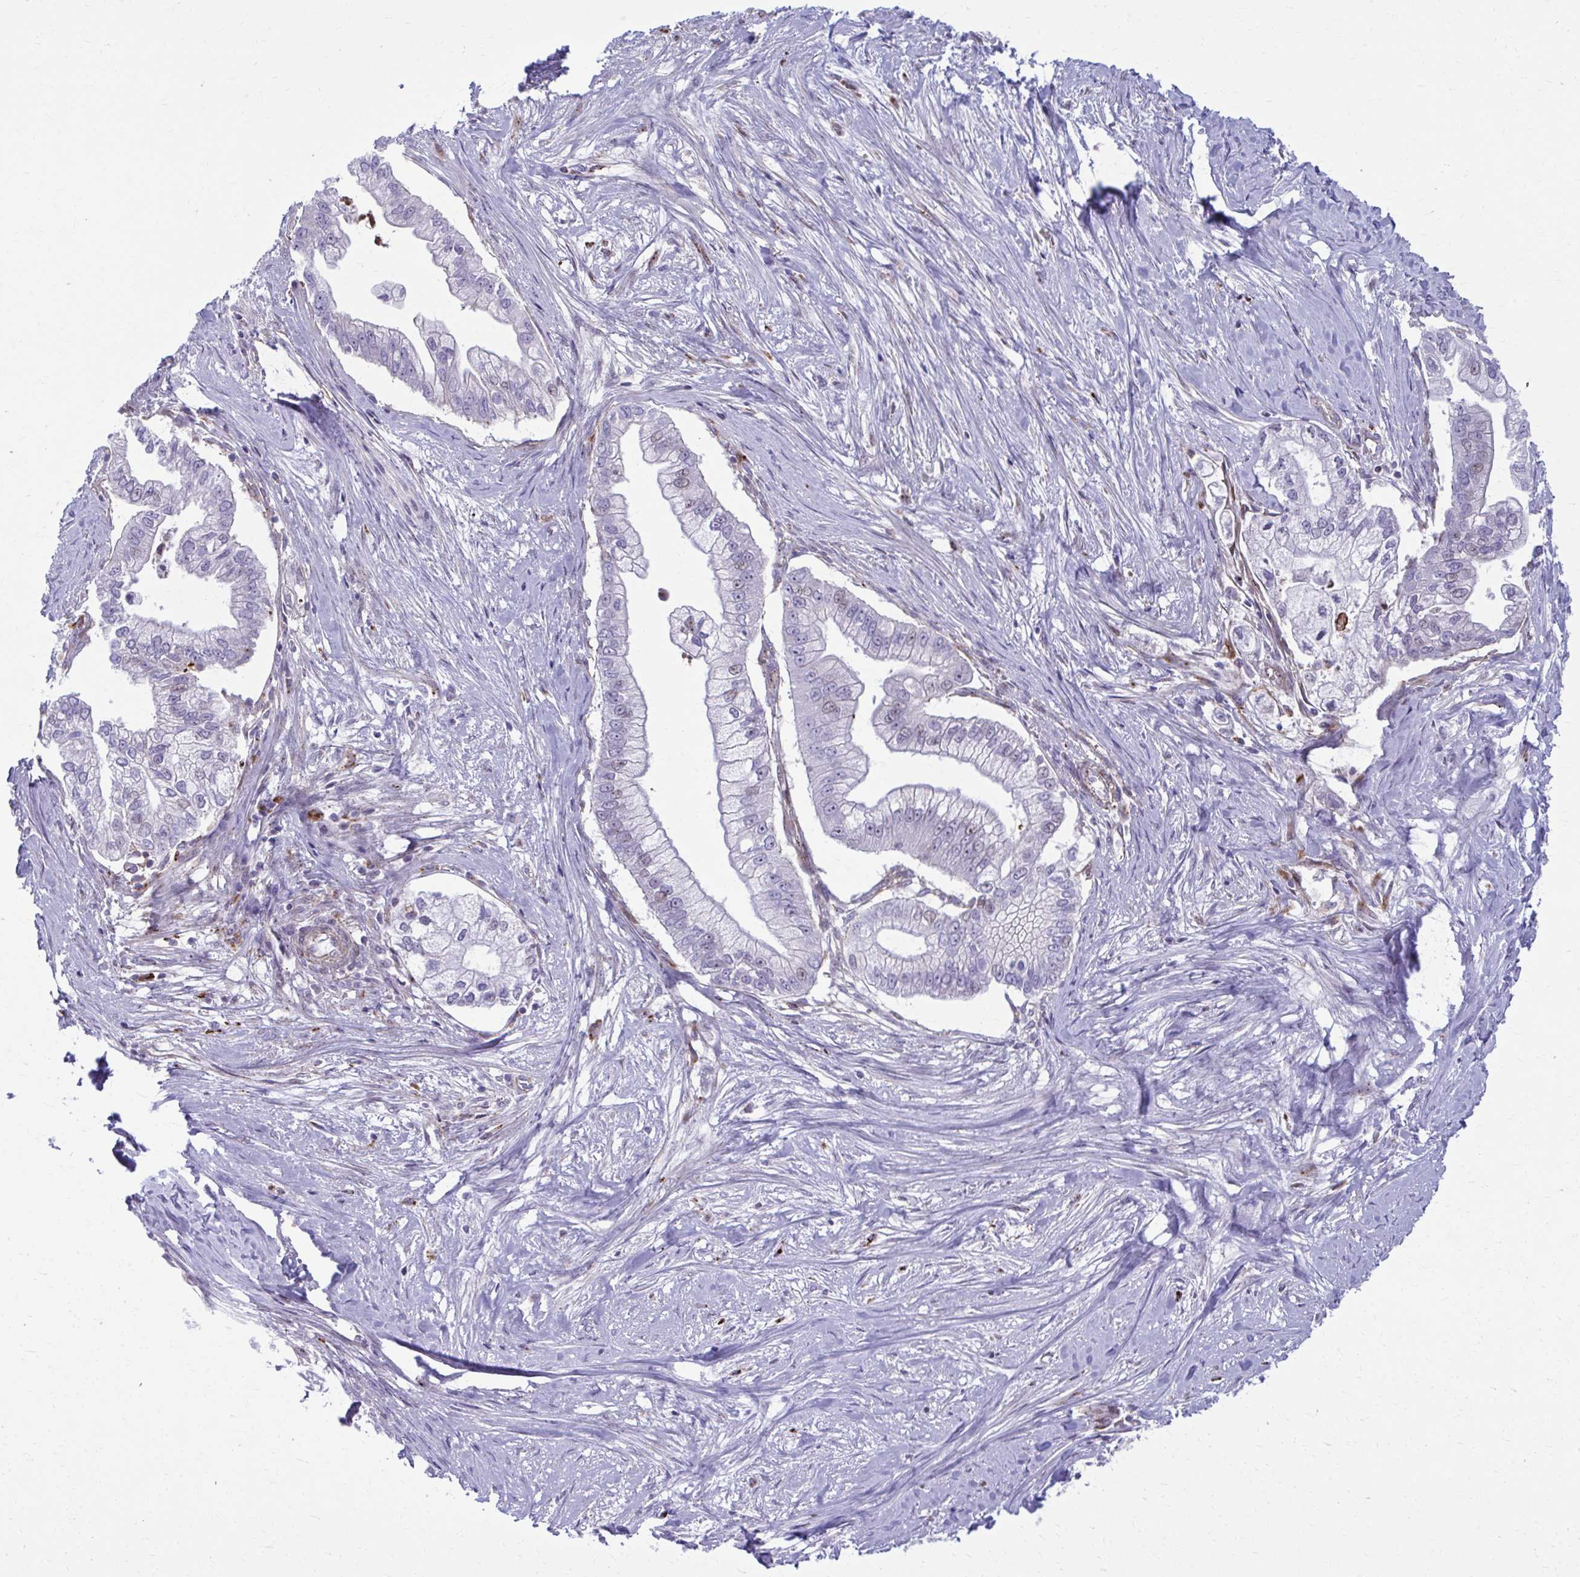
{"staining": {"intensity": "weak", "quantity": "<25%", "location": "nuclear"}, "tissue": "pancreatic cancer", "cell_type": "Tumor cells", "image_type": "cancer", "snomed": [{"axis": "morphology", "description": "Adenocarcinoma, NOS"}, {"axis": "topography", "description": "Pancreas"}], "caption": "Immunohistochemical staining of human pancreatic cancer demonstrates no significant positivity in tumor cells.", "gene": "LRRC4B", "patient": {"sex": "male", "age": 70}}